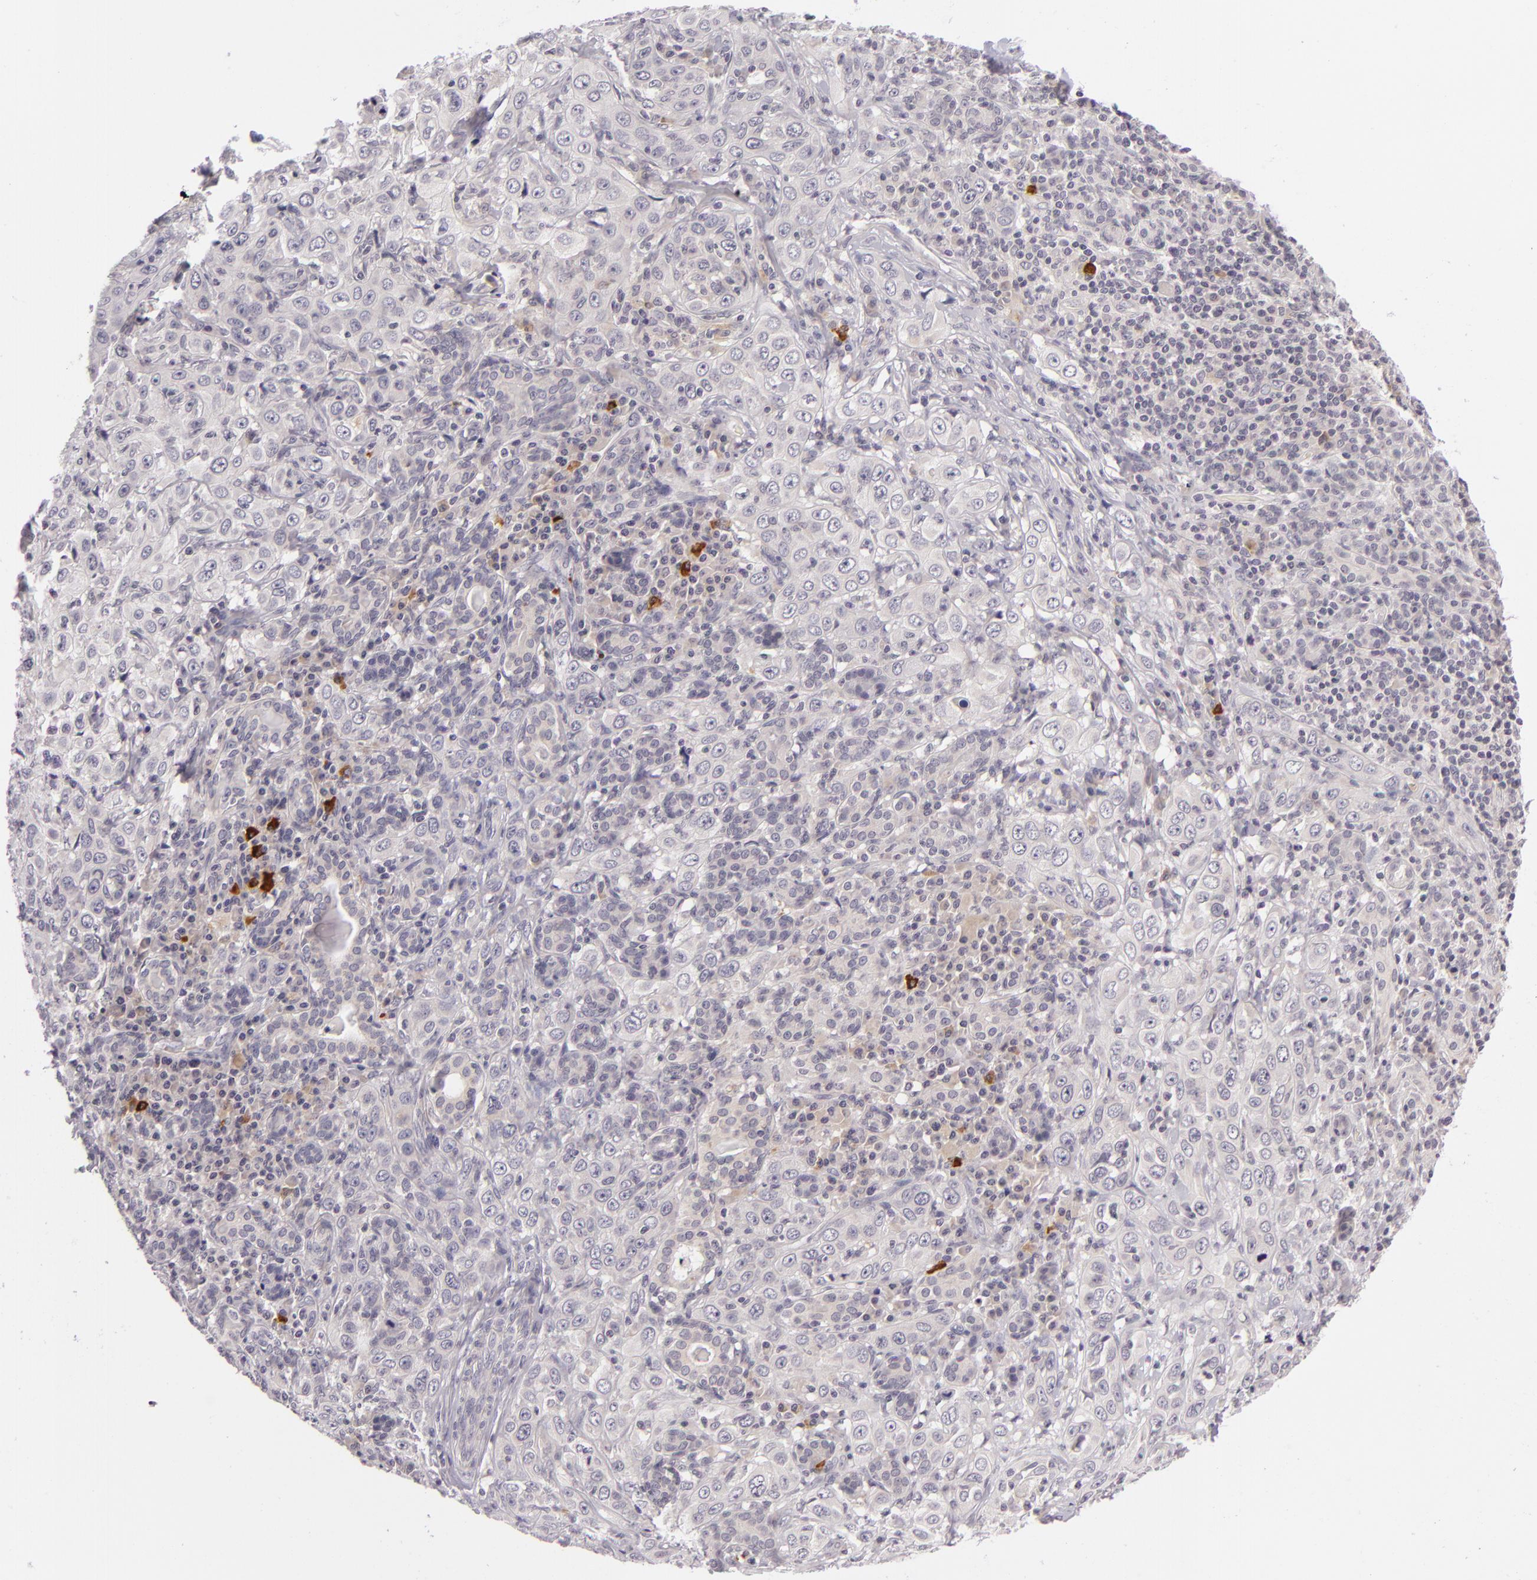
{"staining": {"intensity": "negative", "quantity": "none", "location": "none"}, "tissue": "skin cancer", "cell_type": "Tumor cells", "image_type": "cancer", "snomed": [{"axis": "morphology", "description": "Squamous cell carcinoma, NOS"}, {"axis": "topography", "description": "Skin"}], "caption": "Squamous cell carcinoma (skin) was stained to show a protein in brown. There is no significant expression in tumor cells.", "gene": "DAG1", "patient": {"sex": "male", "age": 84}}